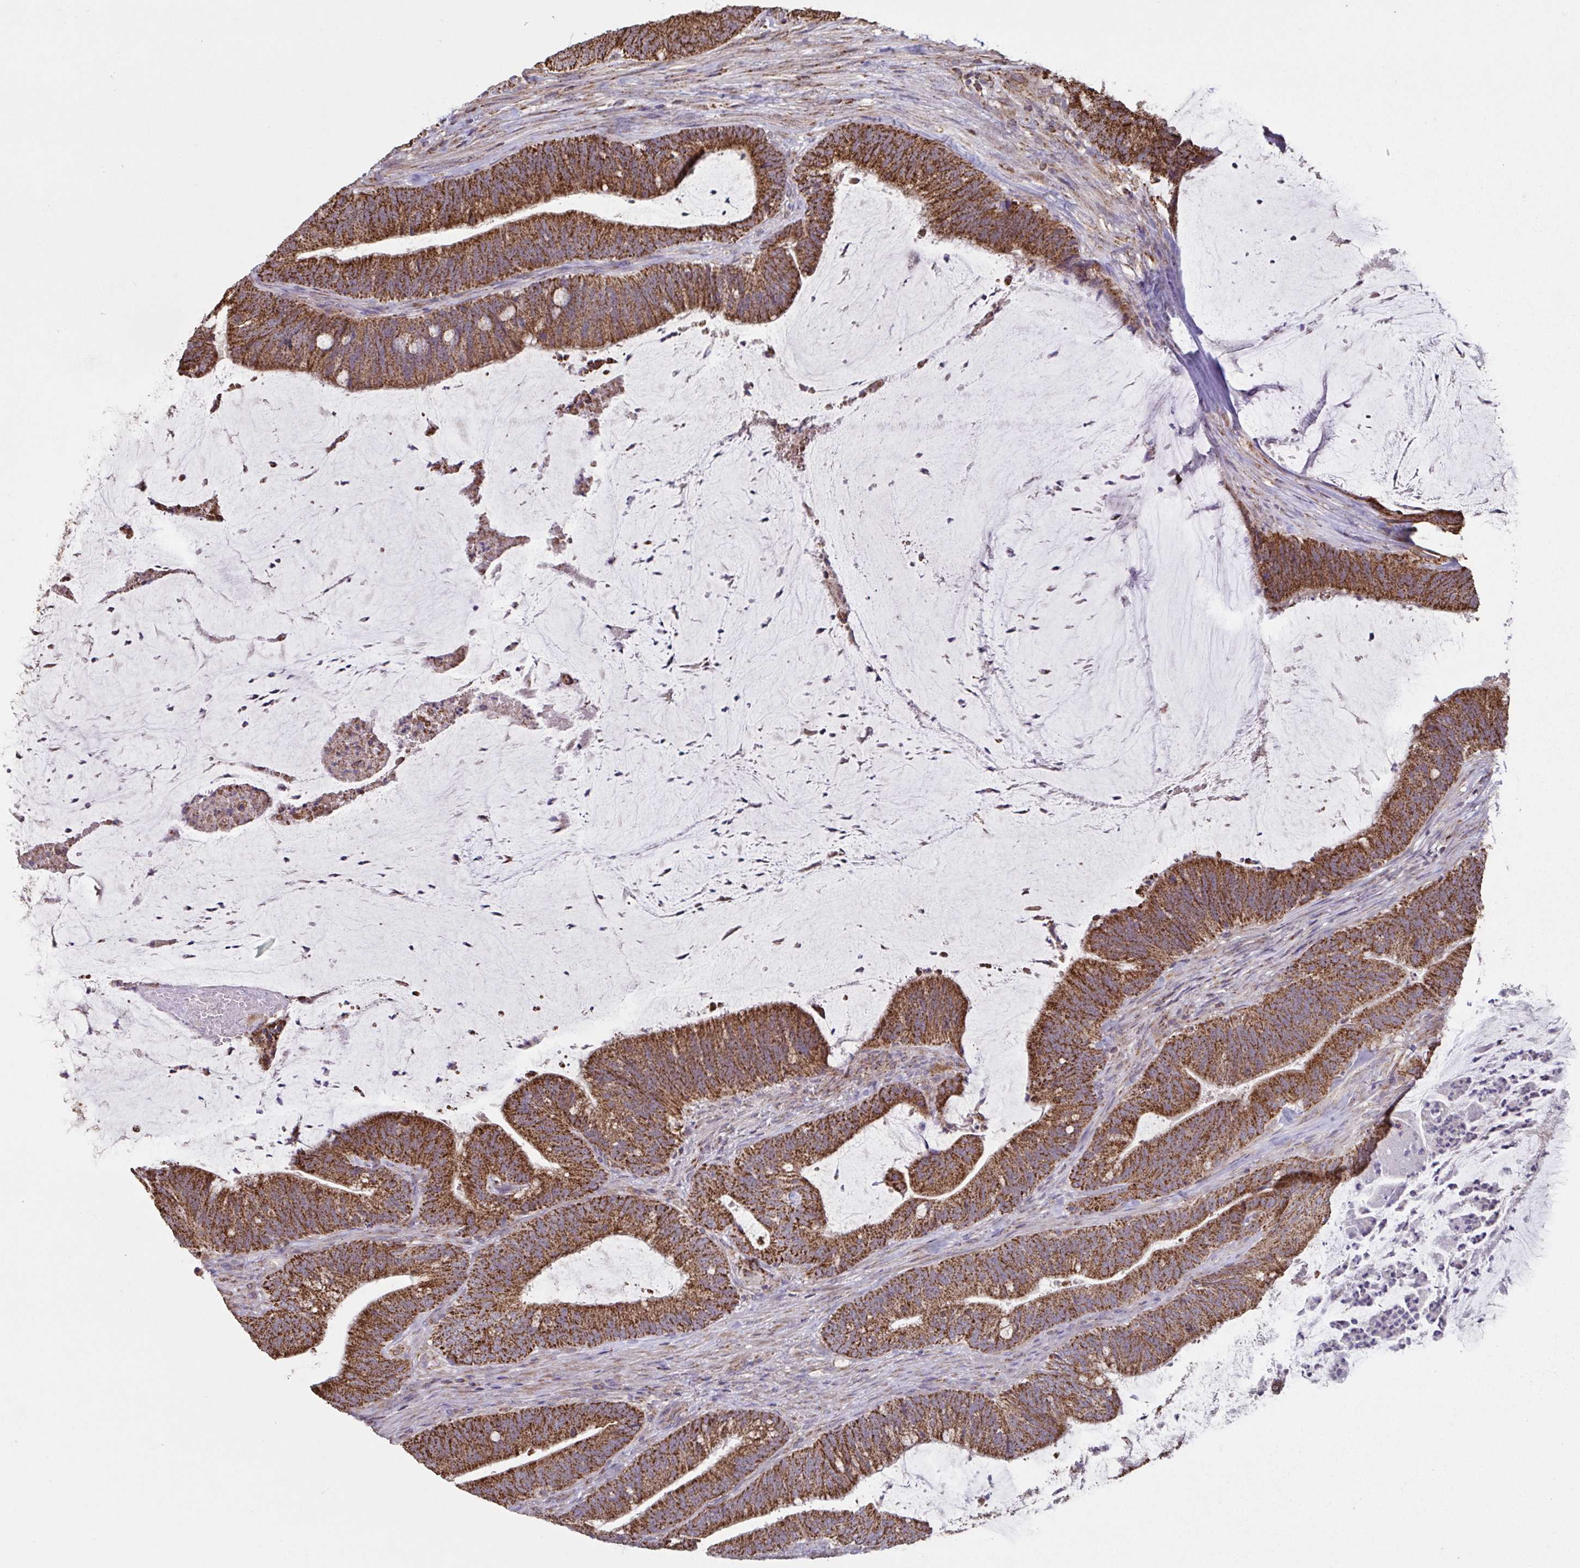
{"staining": {"intensity": "strong", "quantity": ">75%", "location": "cytoplasmic/membranous"}, "tissue": "colorectal cancer", "cell_type": "Tumor cells", "image_type": "cancer", "snomed": [{"axis": "morphology", "description": "Adenocarcinoma, NOS"}, {"axis": "topography", "description": "Colon"}], "caption": "A high amount of strong cytoplasmic/membranous expression is present in approximately >75% of tumor cells in colorectal cancer (adenocarcinoma) tissue.", "gene": "DIP2B", "patient": {"sex": "female", "age": 43}}